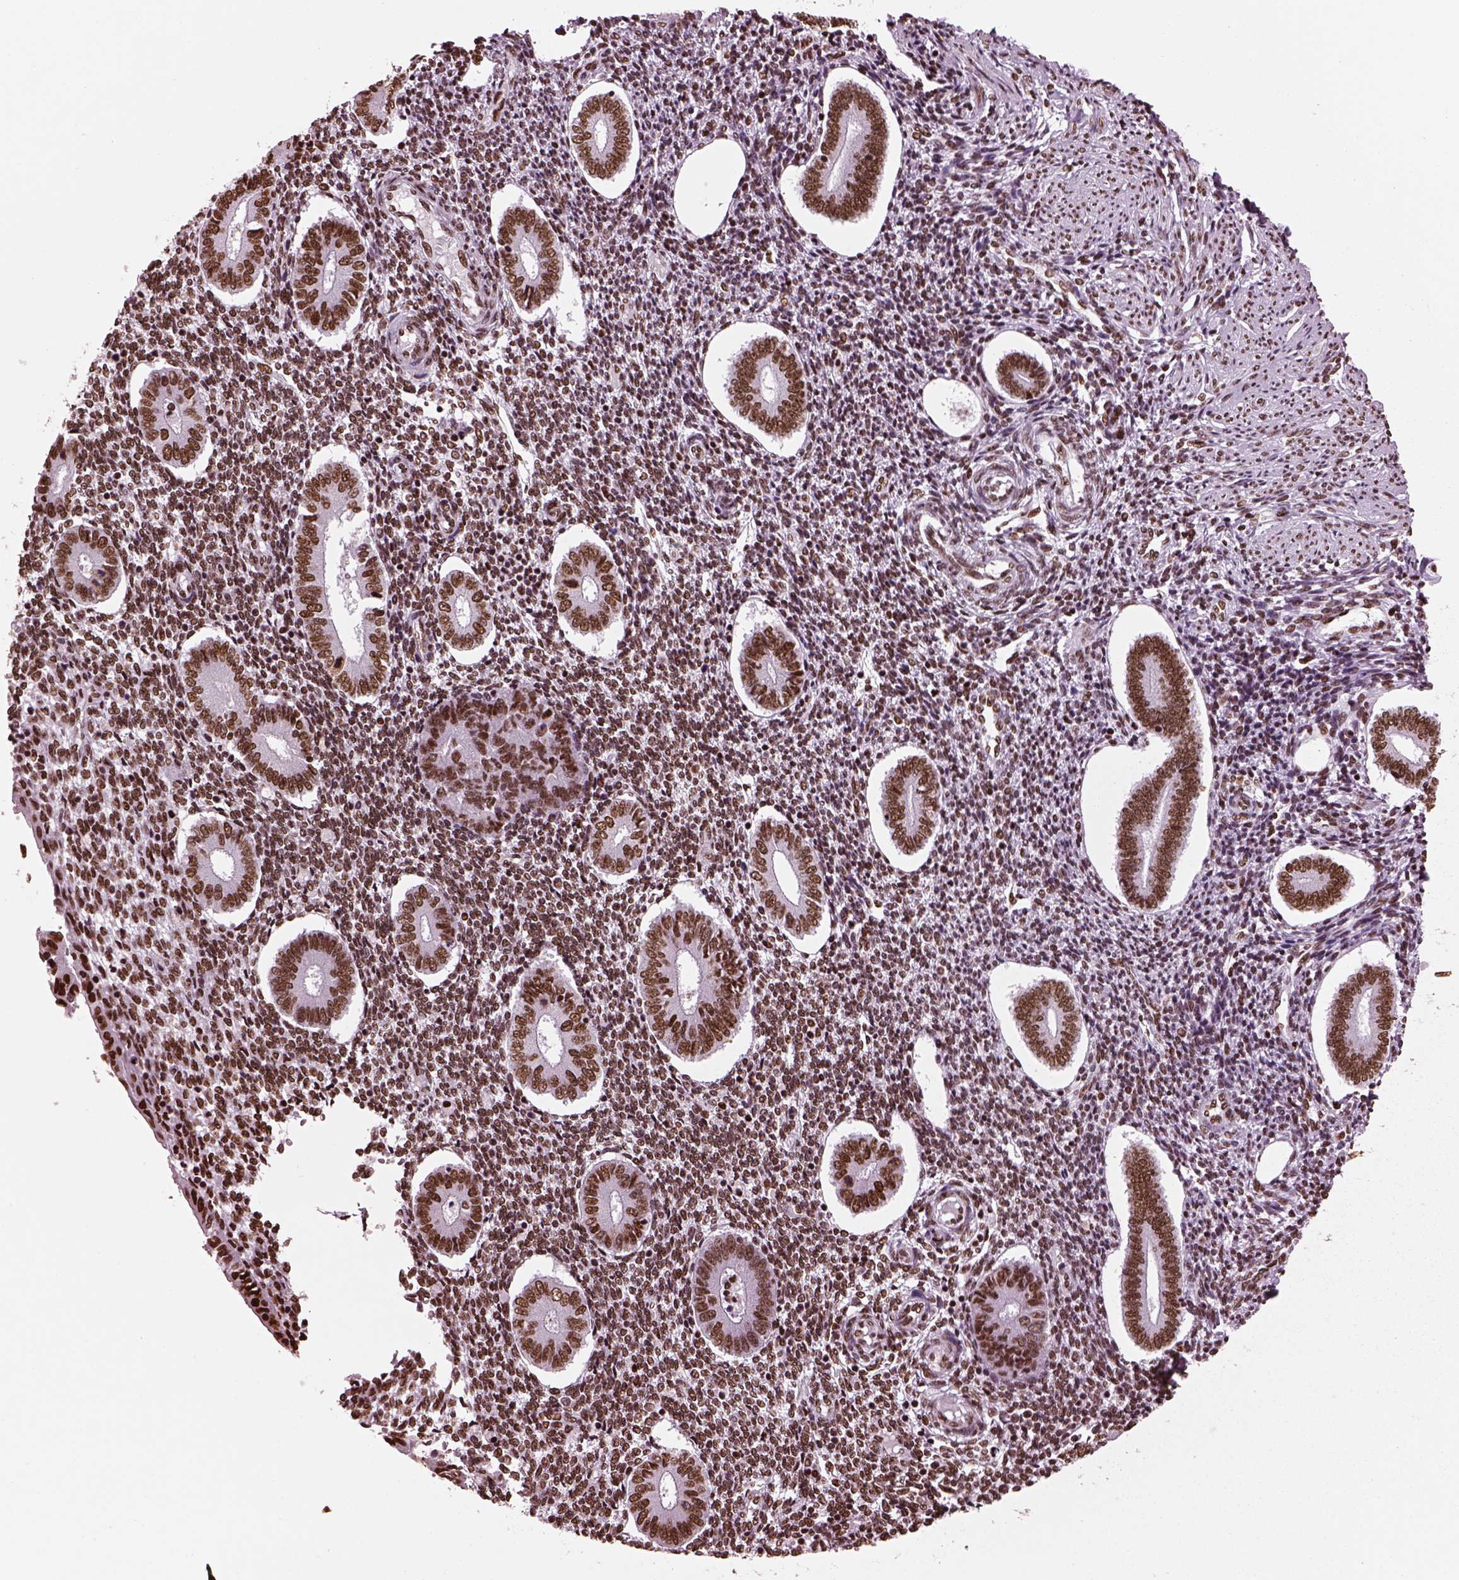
{"staining": {"intensity": "moderate", "quantity": ">75%", "location": "nuclear"}, "tissue": "endometrium", "cell_type": "Cells in endometrial stroma", "image_type": "normal", "snomed": [{"axis": "morphology", "description": "Normal tissue, NOS"}, {"axis": "topography", "description": "Endometrium"}], "caption": "Moderate nuclear staining for a protein is seen in about >75% of cells in endometrial stroma of benign endometrium using immunohistochemistry.", "gene": "CBFA2T3", "patient": {"sex": "female", "age": 40}}